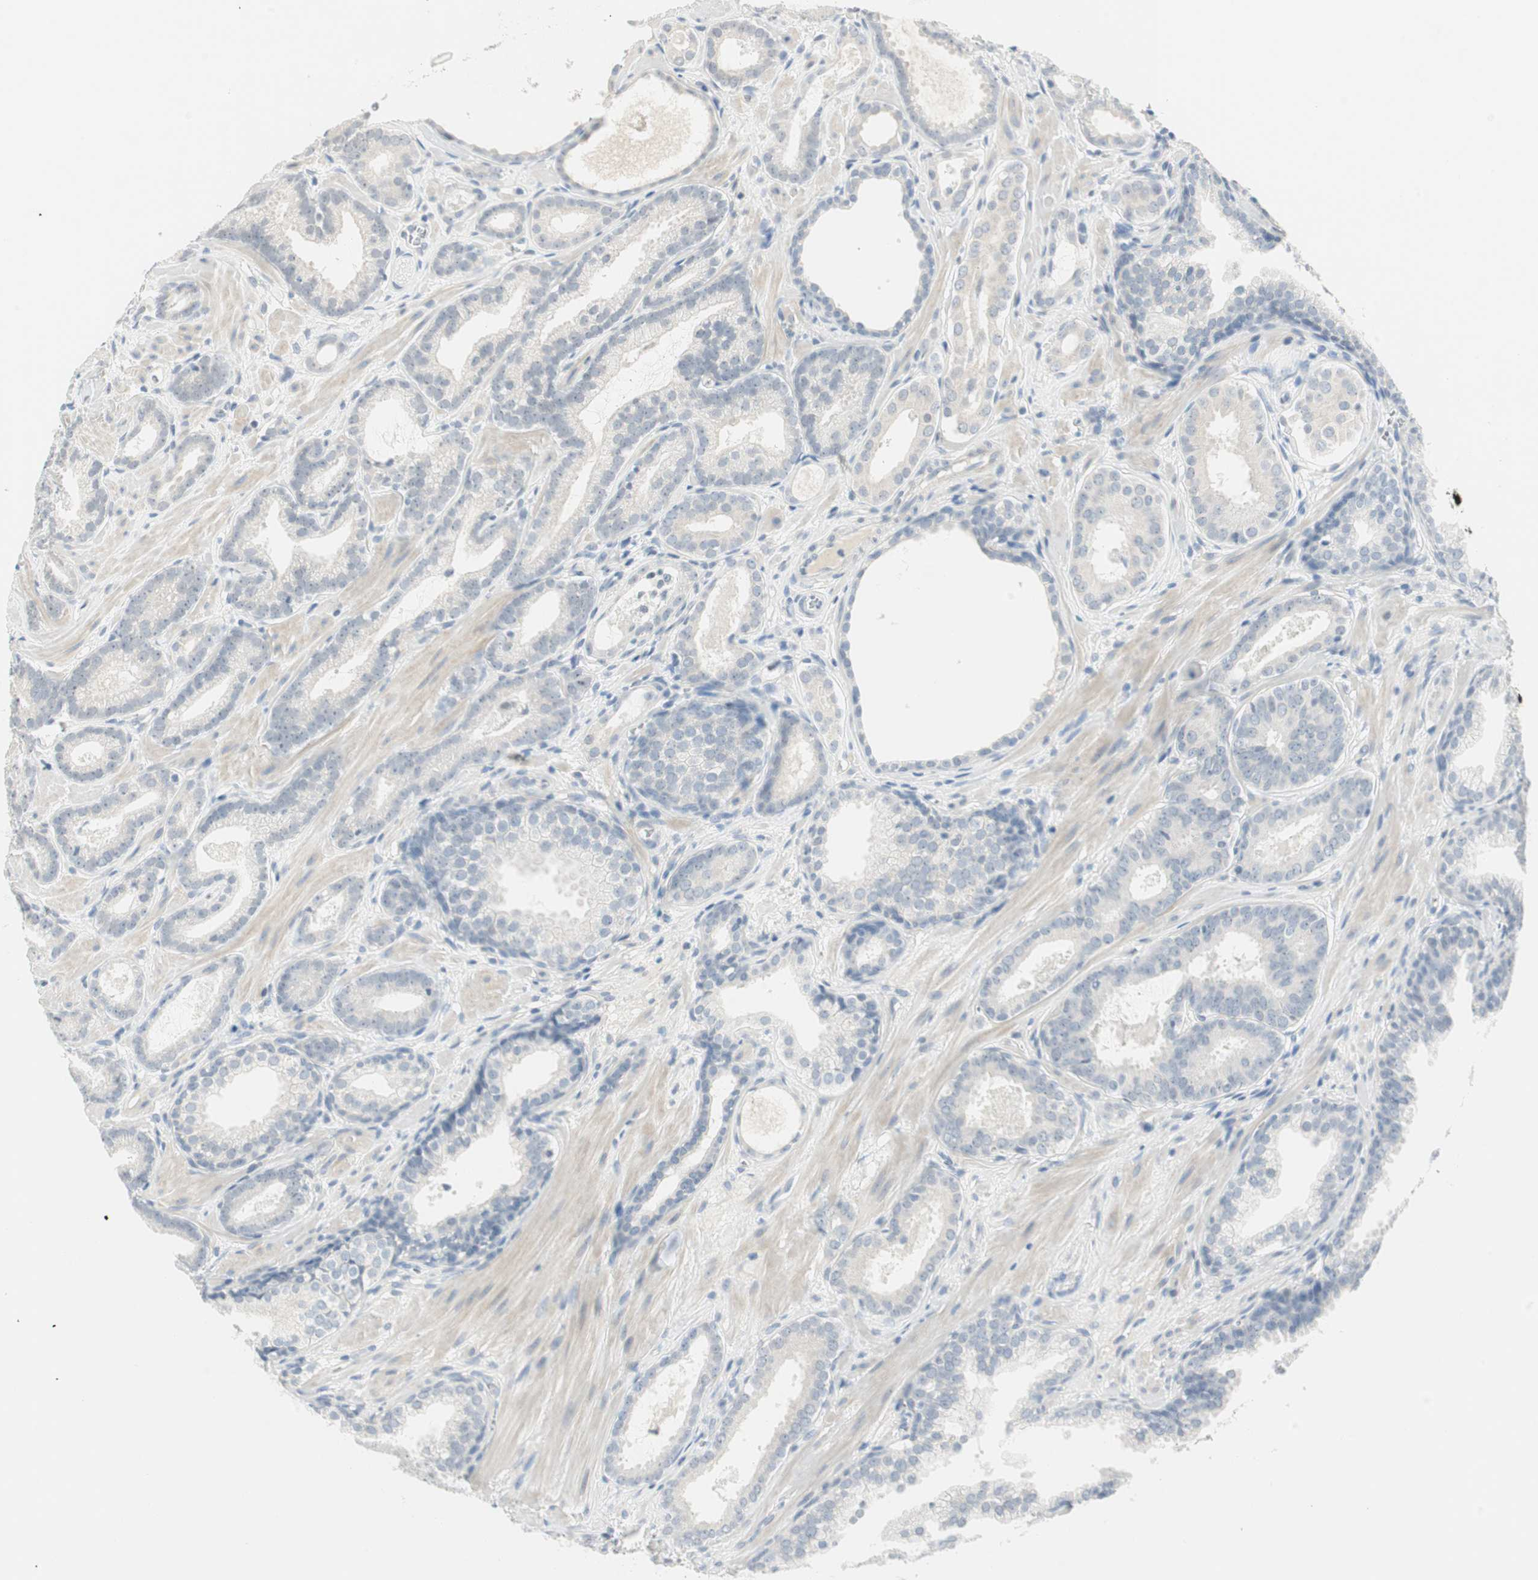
{"staining": {"intensity": "negative", "quantity": "none", "location": "none"}, "tissue": "prostate cancer", "cell_type": "Tumor cells", "image_type": "cancer", "snomed": [{"axis": "morphology", "description": "Adenocarcinoma, Low grade"}, {"axis": "topography", "description": "Prostate"}], "caption": "High power microscopy photomicrograph of an immunohistochemistry photomicrograph of prostate cancer (low-grade adenocarcinoma), revealing no significant positivity in tumor cells.", "gene": "MLLT10", "patient": {"sex": "male", "age": 57}}